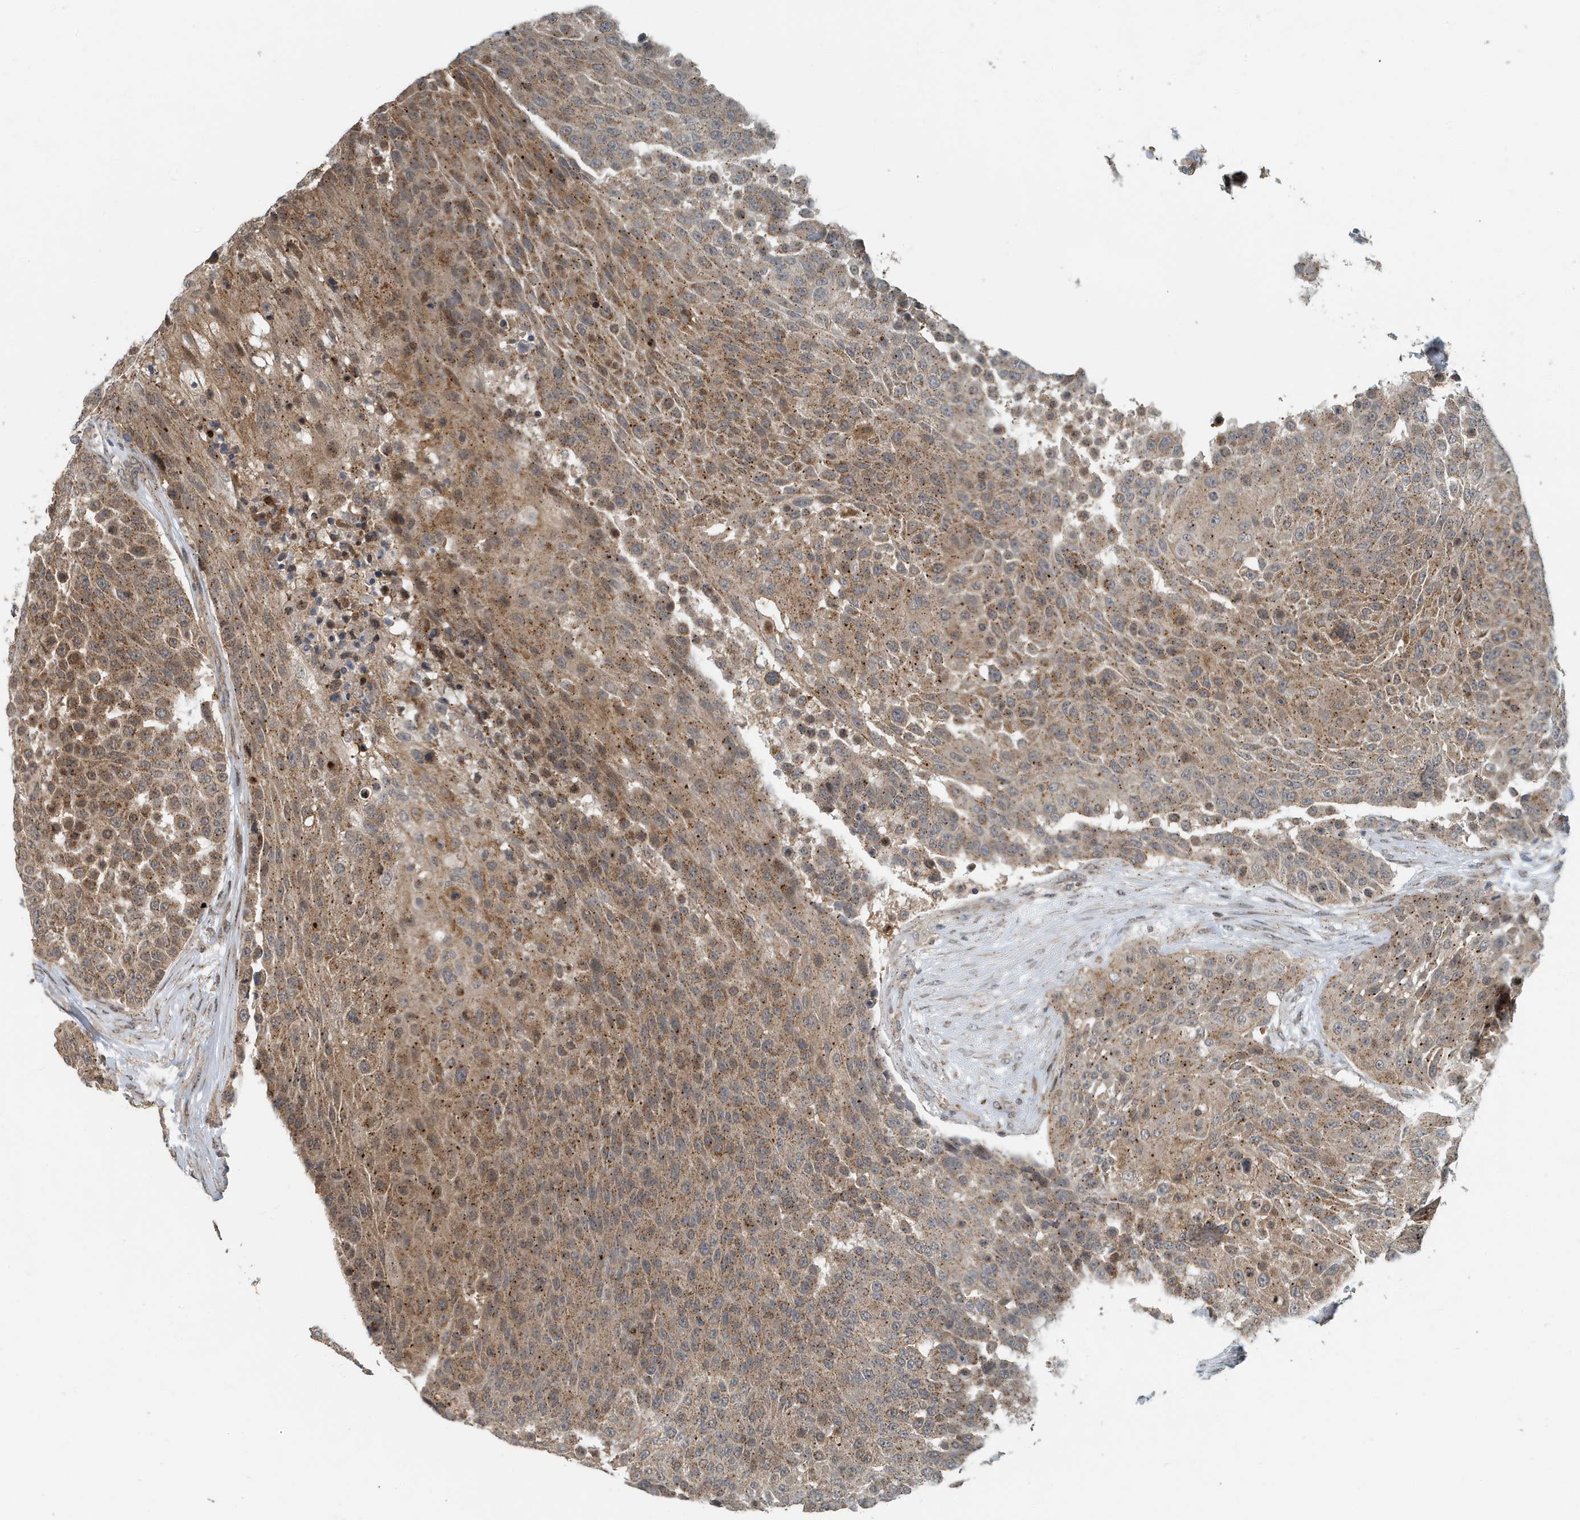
{"staining": {"intensity": "moderate", "quantity": ">75%", "location": "cytoplasmic/membranous"}, "tissue": "urothelial cancer", "cell_type": "Tumor cells", "image_type": "cancer", "snomed": [{"axis": "morphology", "description": "Urothelial carcinoma, High grade"}, {"axis": "topography", "description": "Urinary bladder"}], "caption": "Approximately >75% of tumor cells in human urothelial cancer show moderate cytoplasmic/membranous protein positivity as visualized by brown immunohistochemical staining.", "gene": "KIF15", "patient": {"sex": "female", "age": 63}}